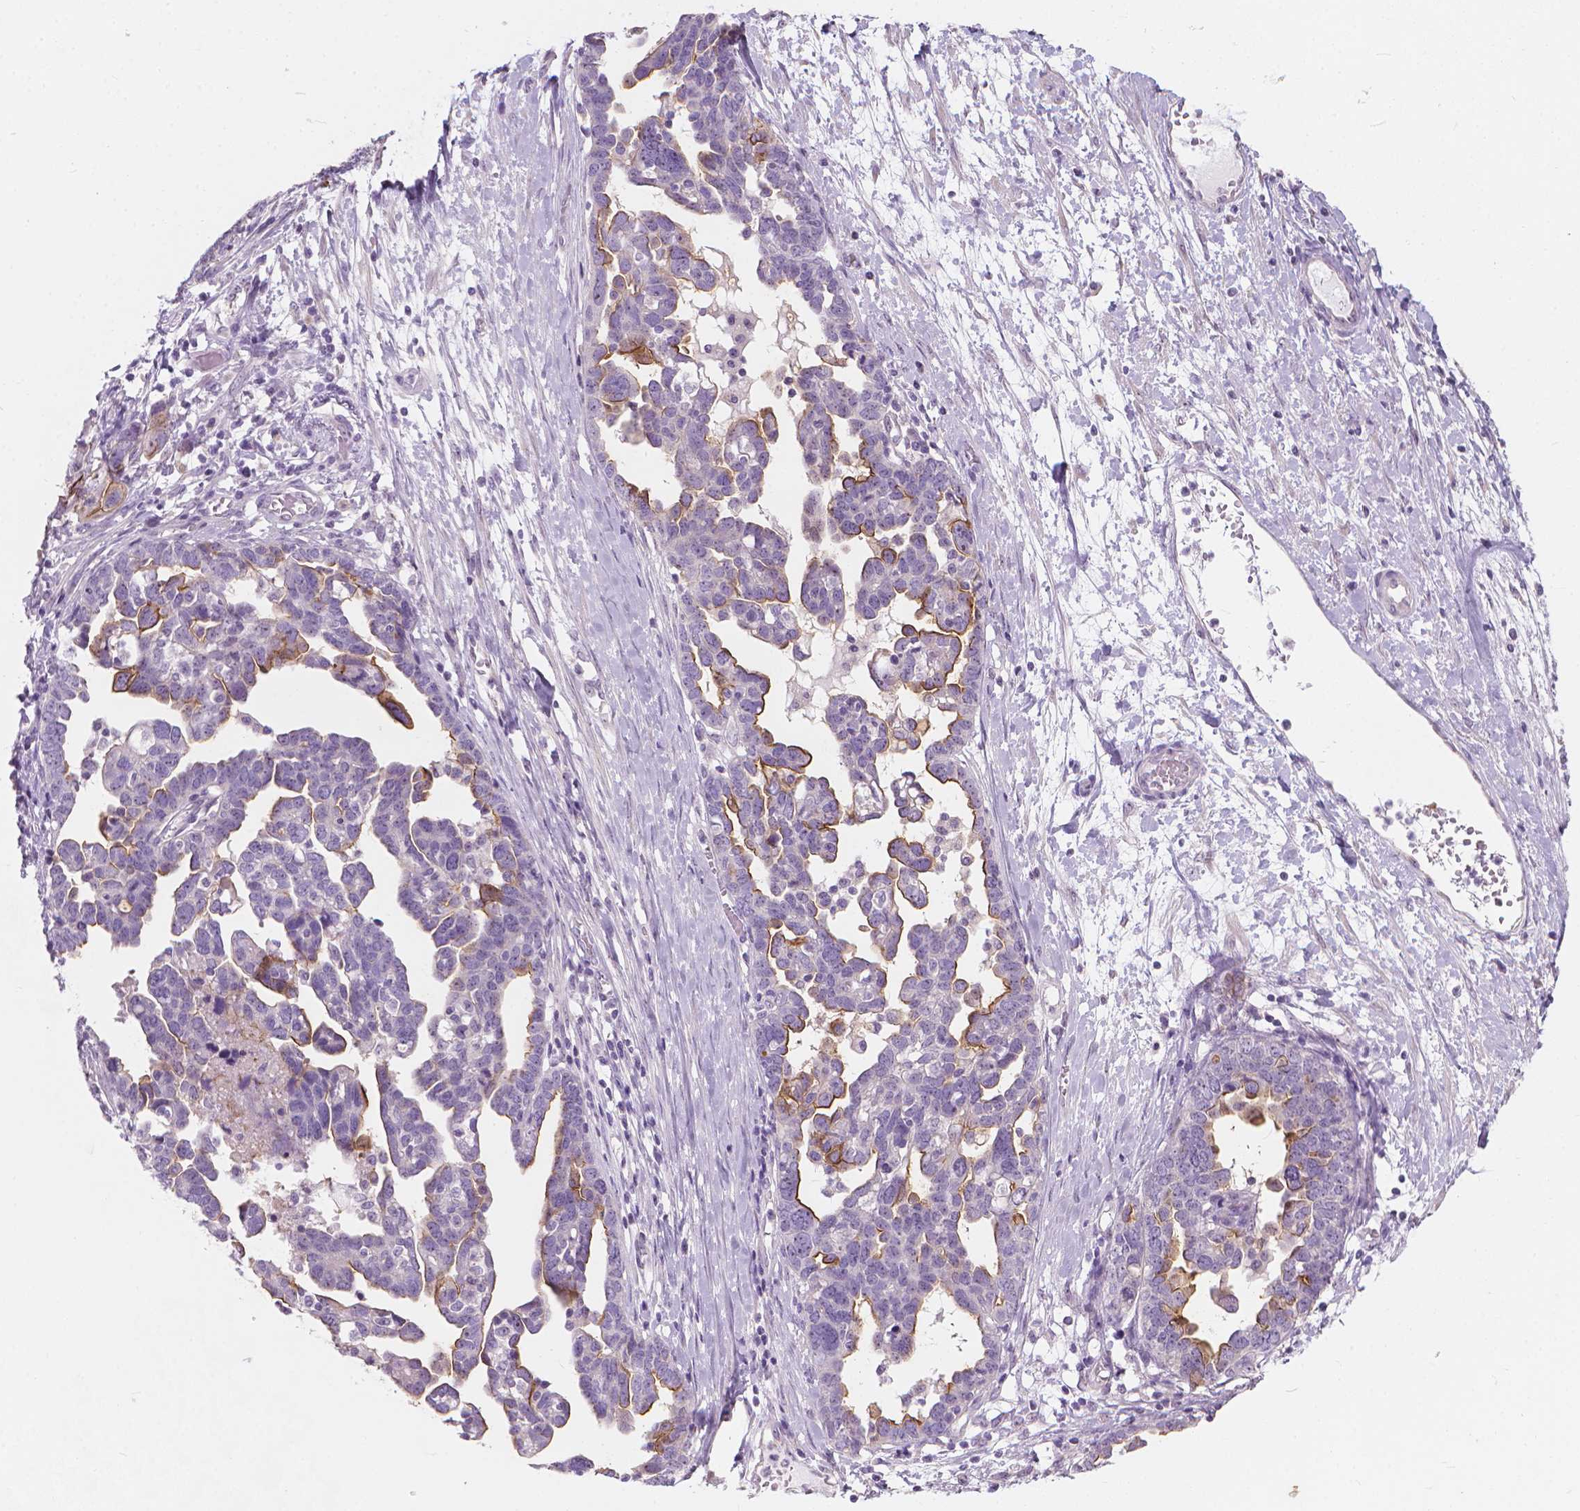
{"staining": {"intensity": "moderate", "quantity": "<25%", "location": "cytoplasmic/membranous"}, "tissue": "ovarian cancer", "cell_type": "Tumor cells", "image_type": "cancer", "snomed": [{"axis": "morphology", "description": "Cystadenocarcinoma, serous, NOS"}, {"axis": "topography", "description": "Ovary"}], "caption": "A low amount of moderate cytoplasmic/membranous positivity is appreciated in about <25% of tumor cells in ovarian serous cystadenocarcinoma tissue.", "gene": "GPRC5A", "patient": {"sex": "female", "age": 54}}